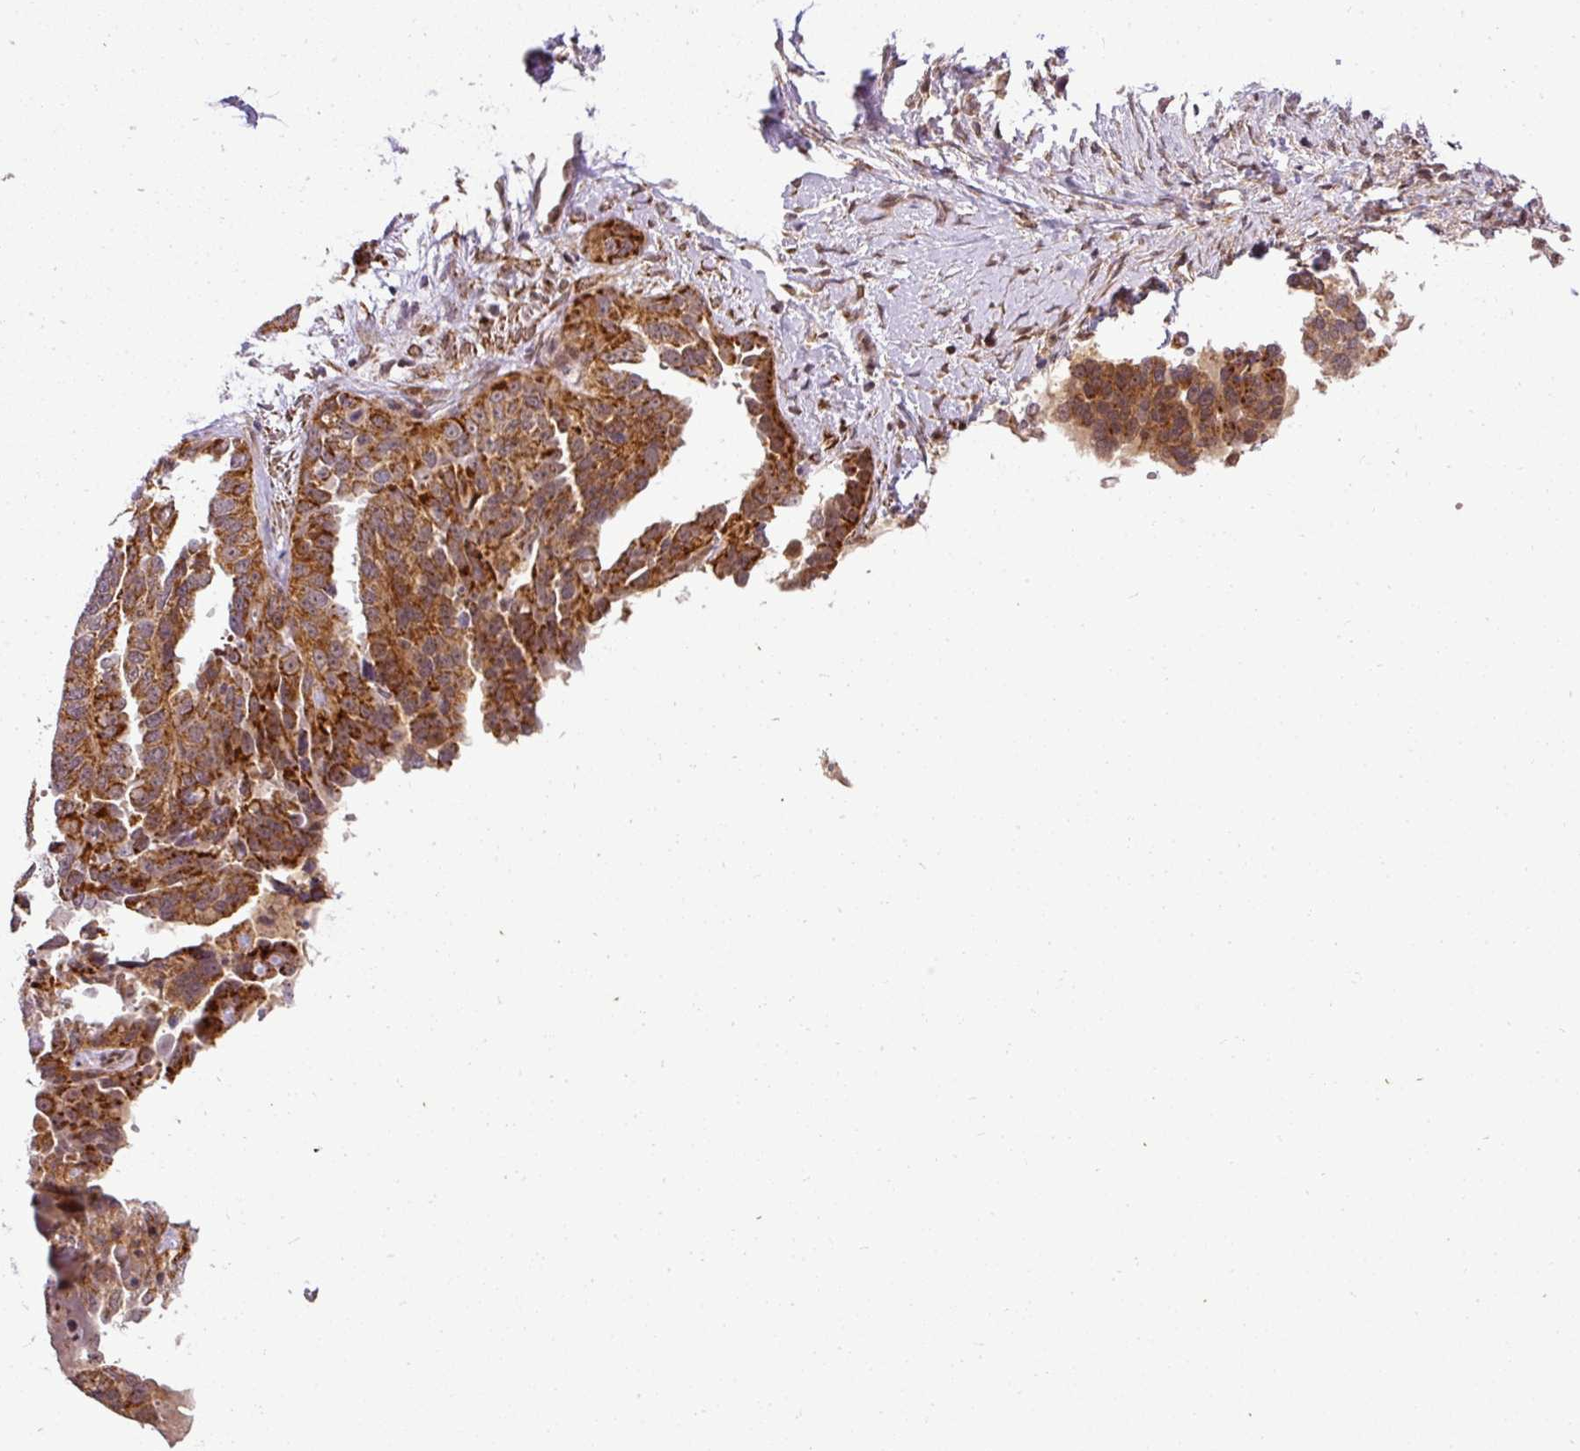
{"staining": {"intensity": "strong", "quantity": ">75%", "location": "cytoplasmic/membranous"}, "tissue": "ovarian cancer", "cell_type": "Tumor cells", "image_type": "cancer", "snomed": [{"axis": "morphology", "description": "Cystadenocarcinoma, serous, NOS"}, {"axis": "topography", "description": "Ovary"}], "caption": "Protein staining of serous cystadenocarcinoma (ovarian) tissue demonstrates strong cytoplasmic/membranous staining in about >75% of tumor cells.", "gene": "C1orf226", "patient": {"sex": "female", "age": 44}}